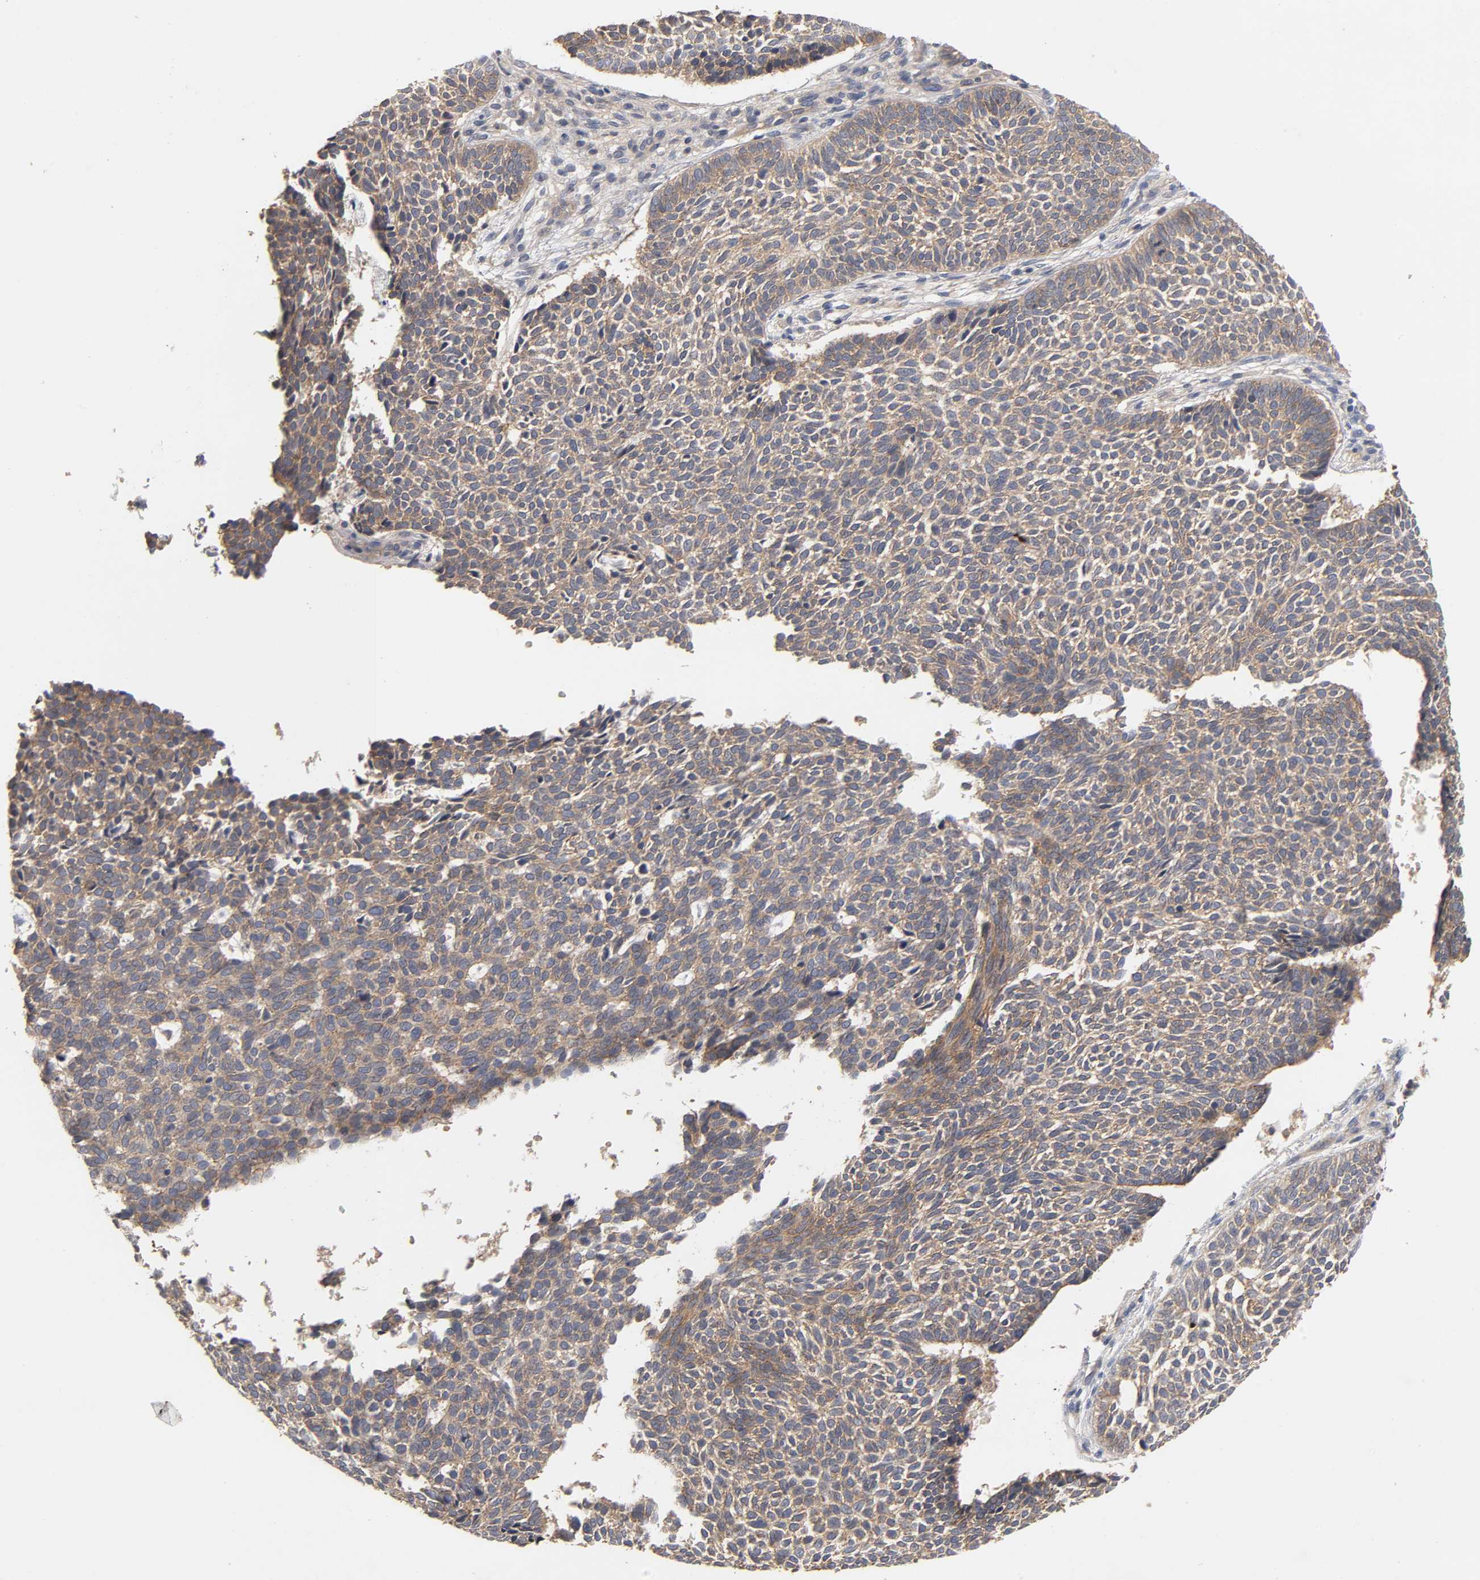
{"staining": {"intensity": "moderate", "quantity": ">75%", "location": "cytoplasmic/membranous"}, "tissue": "skin cancer", "cell_type": "Tumor cells", "image_type": "cancer", "snomed": [{"axis": "morphology", "description": "Normal tissue, NOS"}, {"axis": "morphology", "description": "Basal cell carcinoma"}, {"axis": "topography", "description": "Skin"}], "caption": "Skin cancer (basal cell carcinoma) stained with IHC exhibits moderate cytoplasmic/membranous staining in approximately >75% of tumor cells.", "gene": "PDZD11", "patient": {"sex": "male", "age": 87}}